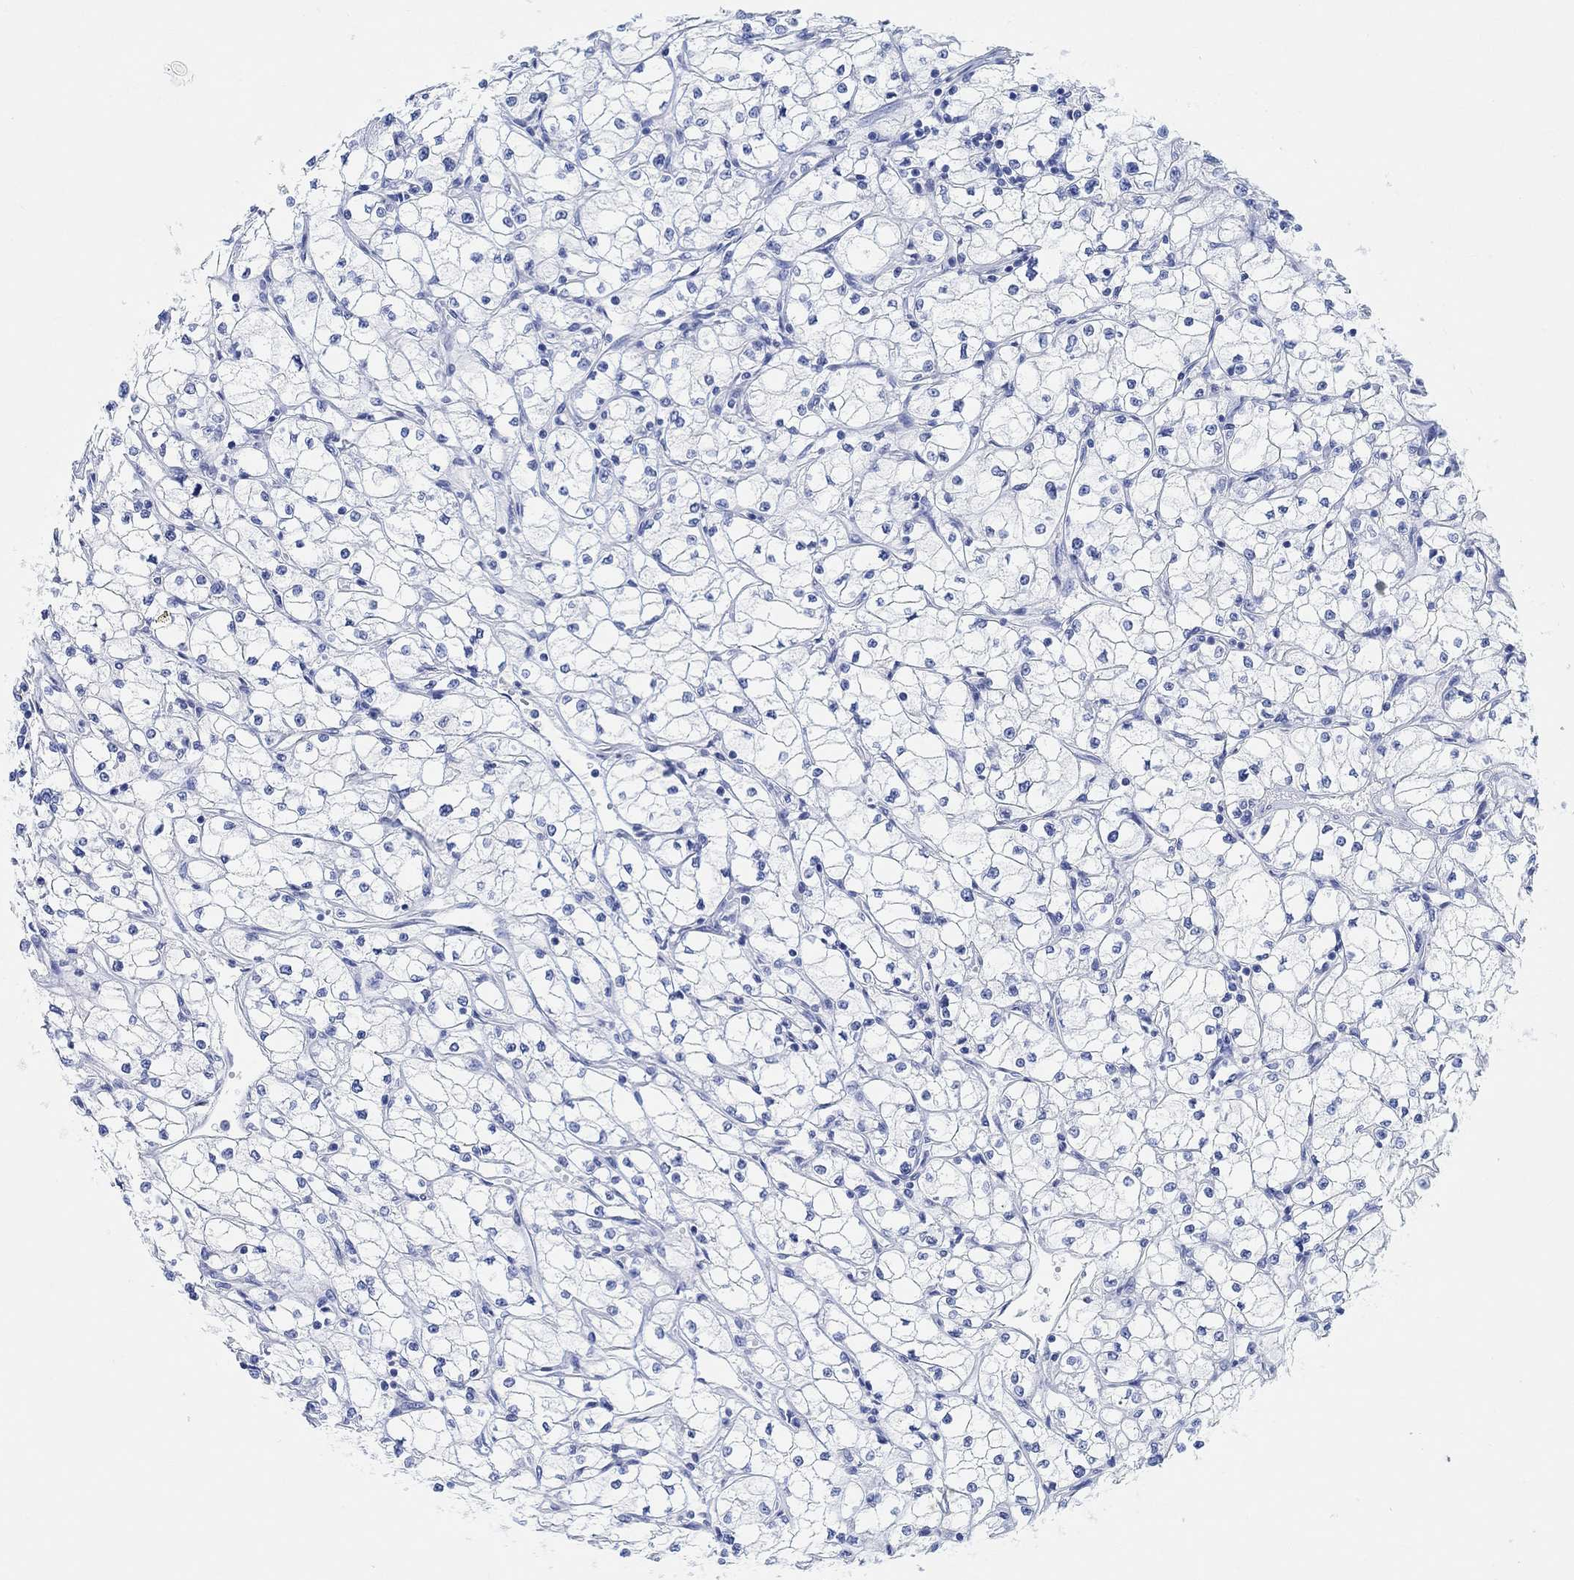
{"staining": {"intensity": "negative", "quantity": "none", "location": "none"}, "tissue": "renal cancer", "cell_type": "Tumor cells", "image_type": "cancer", "snomed": [{"axis": "morphology", "description": "Adenocarcinoma, NOS"}, {"axis": "topography", "description": "Kidney"}], "caption": "Renal cancer stained for a protein using IHC exhibits no positivity tumor cells.", "gene": "ANKRD33", "patient": {"sex": "male", "age": 67}}